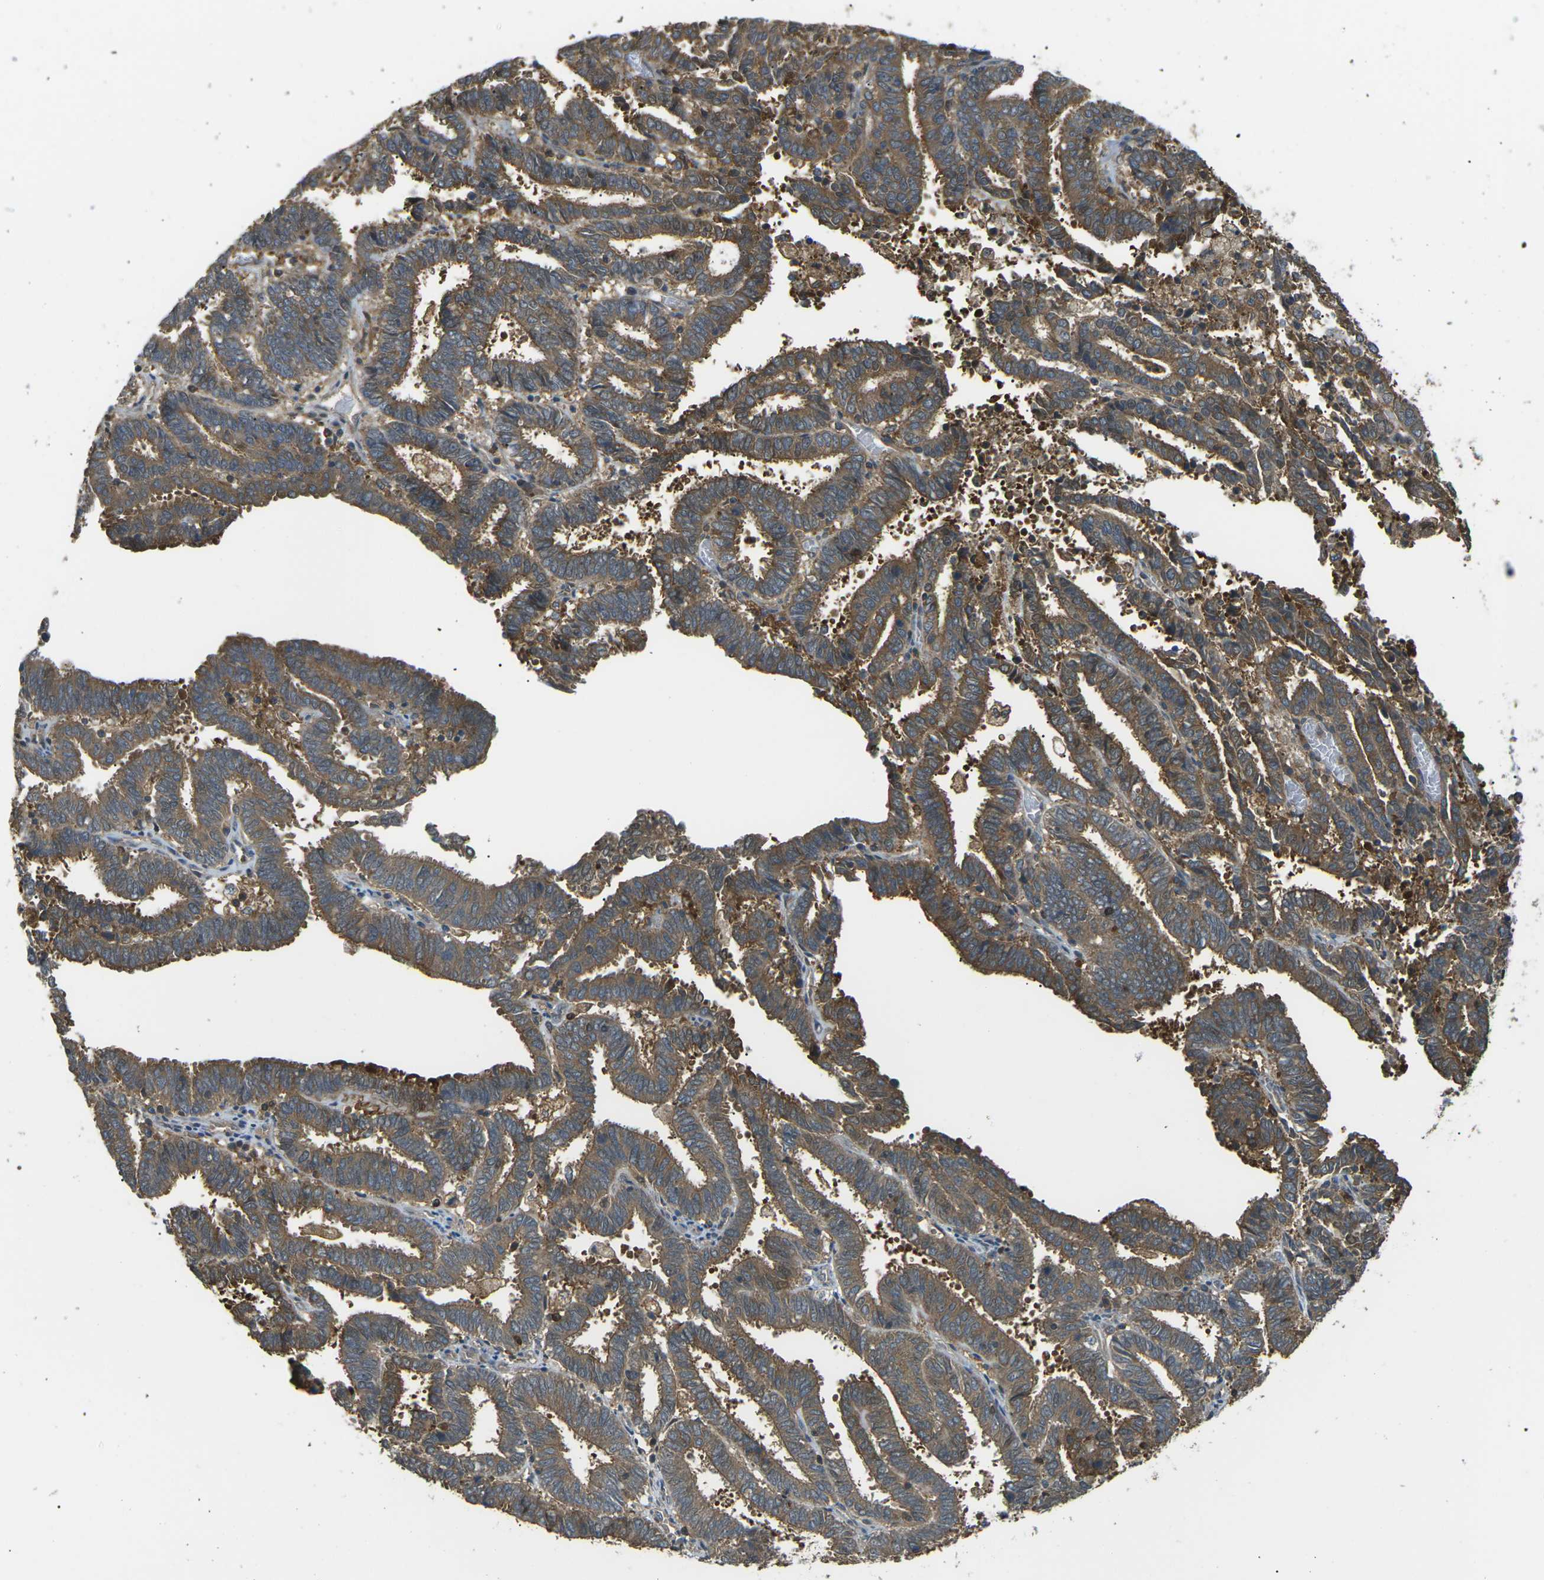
{"staining": {"intensity": "moderate", "quantity": ">75%", "location": "cytoplasmic/membranous"}, "tissue": "endometrial cancer", "cell_type": "Tumor cells", "image_type": "cancer", "snomed": [{"axis": "morphology", "description": "Adenocarcinoma, NOS"}, {"axis": "topography", "description": "Uterus"}], "caption": "Protein staining of endometrial cancer tissue exhibits moderate cytoplasmic/membranous staining in approximately >75% of tumor cells. (DAB IHC with brightfield microscopy, high magnification).", "gene": "PIEZO2", "patient": {"sex": "female", "age": 83}}